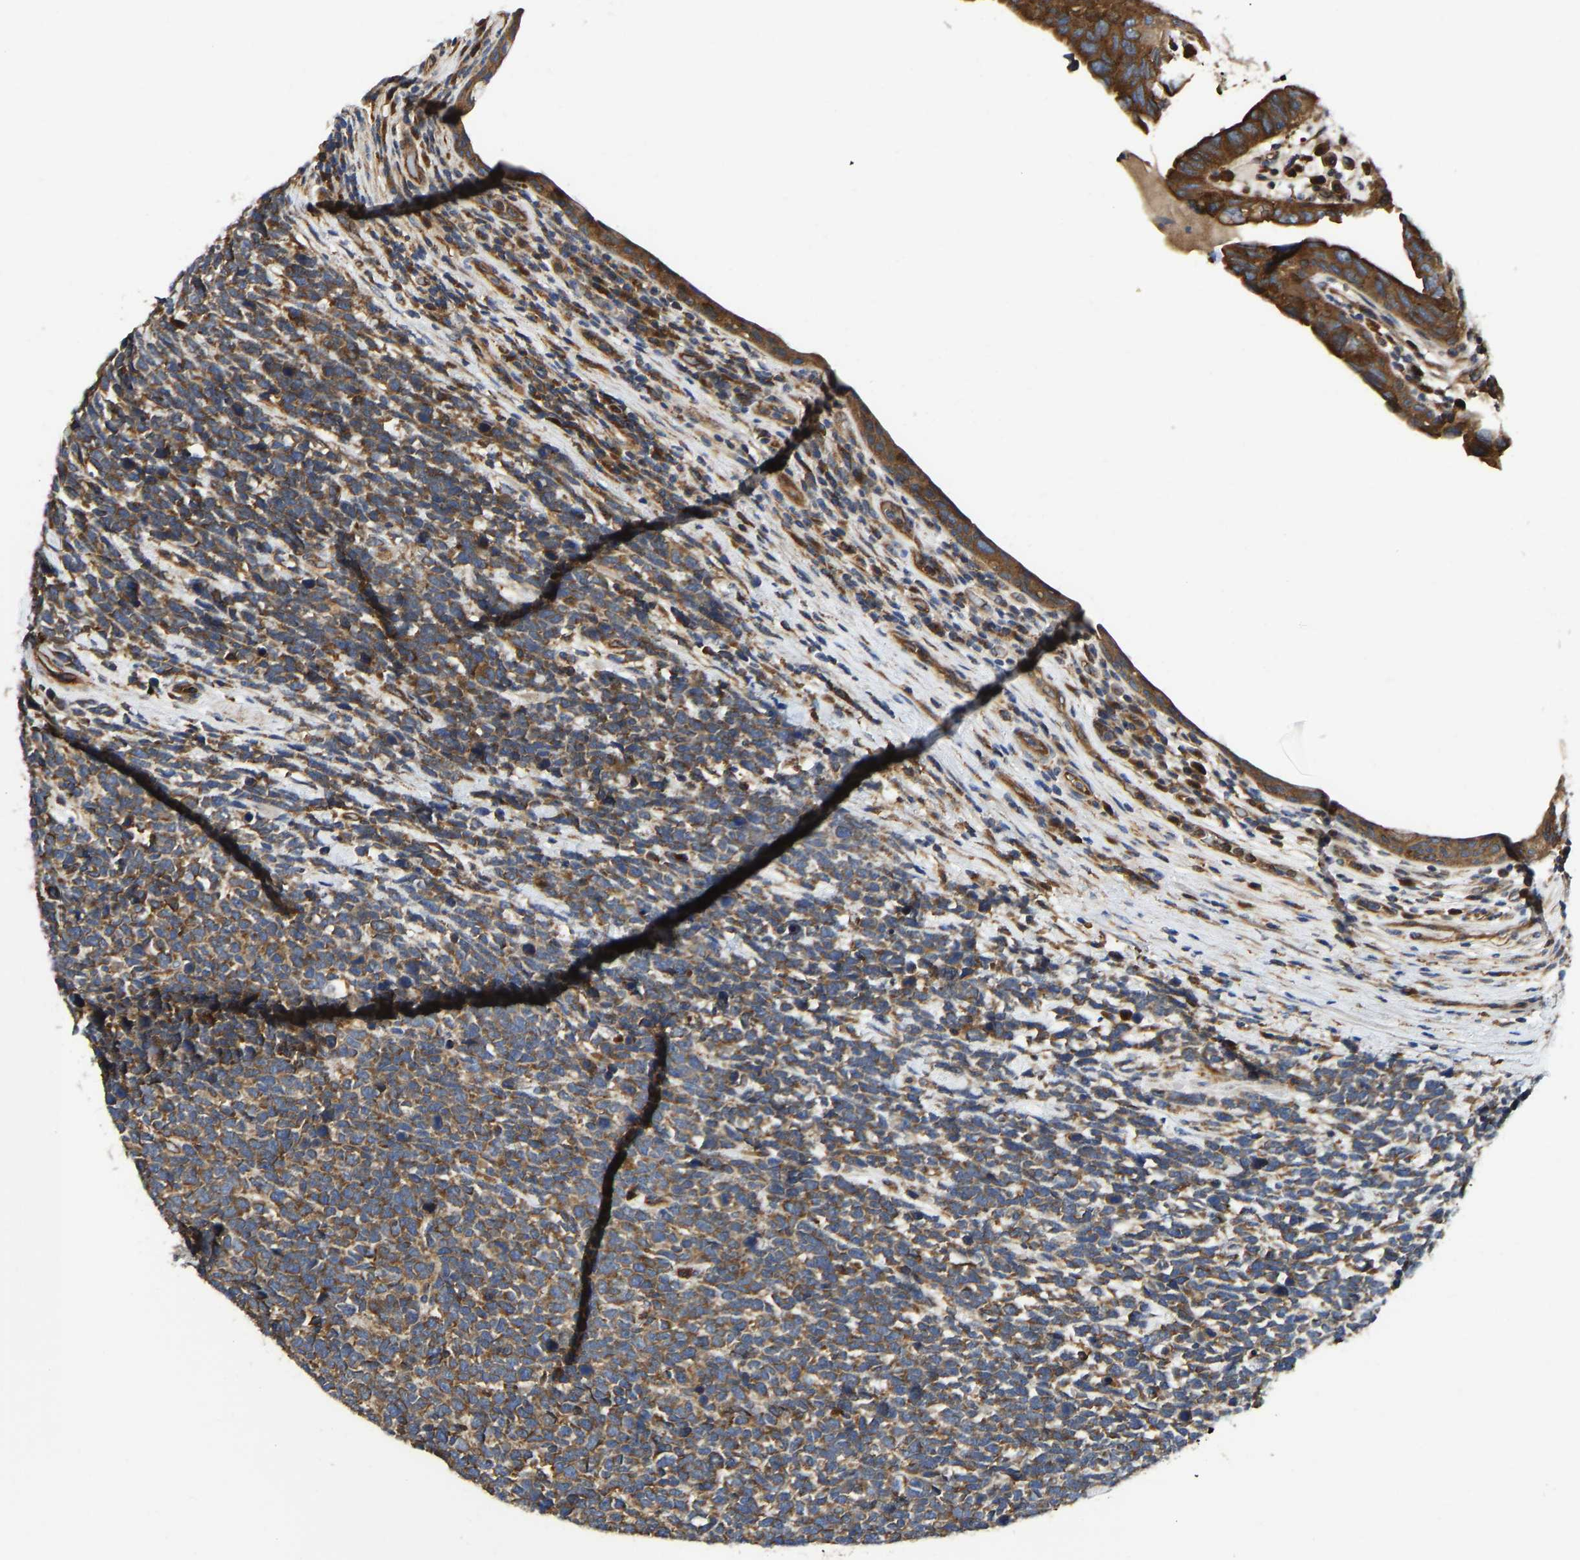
{"staining": {"intensity": "moderate", "quantity": ">75%", "location": "cytoplasmic/membranous"}, "tissue": "urothelial cancer", "cell_type": "Tumor cells", "image_type": "cancer", "snomed": [{"axis": "morphology", "description": "Urothelial carcinoma, High grade"}, {"axis": "topography", "description": "Urinary bladder"}], "caption": "Protein expression analysis of human urothelial cancer reveals moderate cytoplasmic/membranous expression in about >75% of tumor cells. (Stains: DAB in brown, nuclei in blue, Microscopy: brightfield microscopy at high magnification).", "gene": "FLNB", "patient": {"sex": "female", "age": 82}}